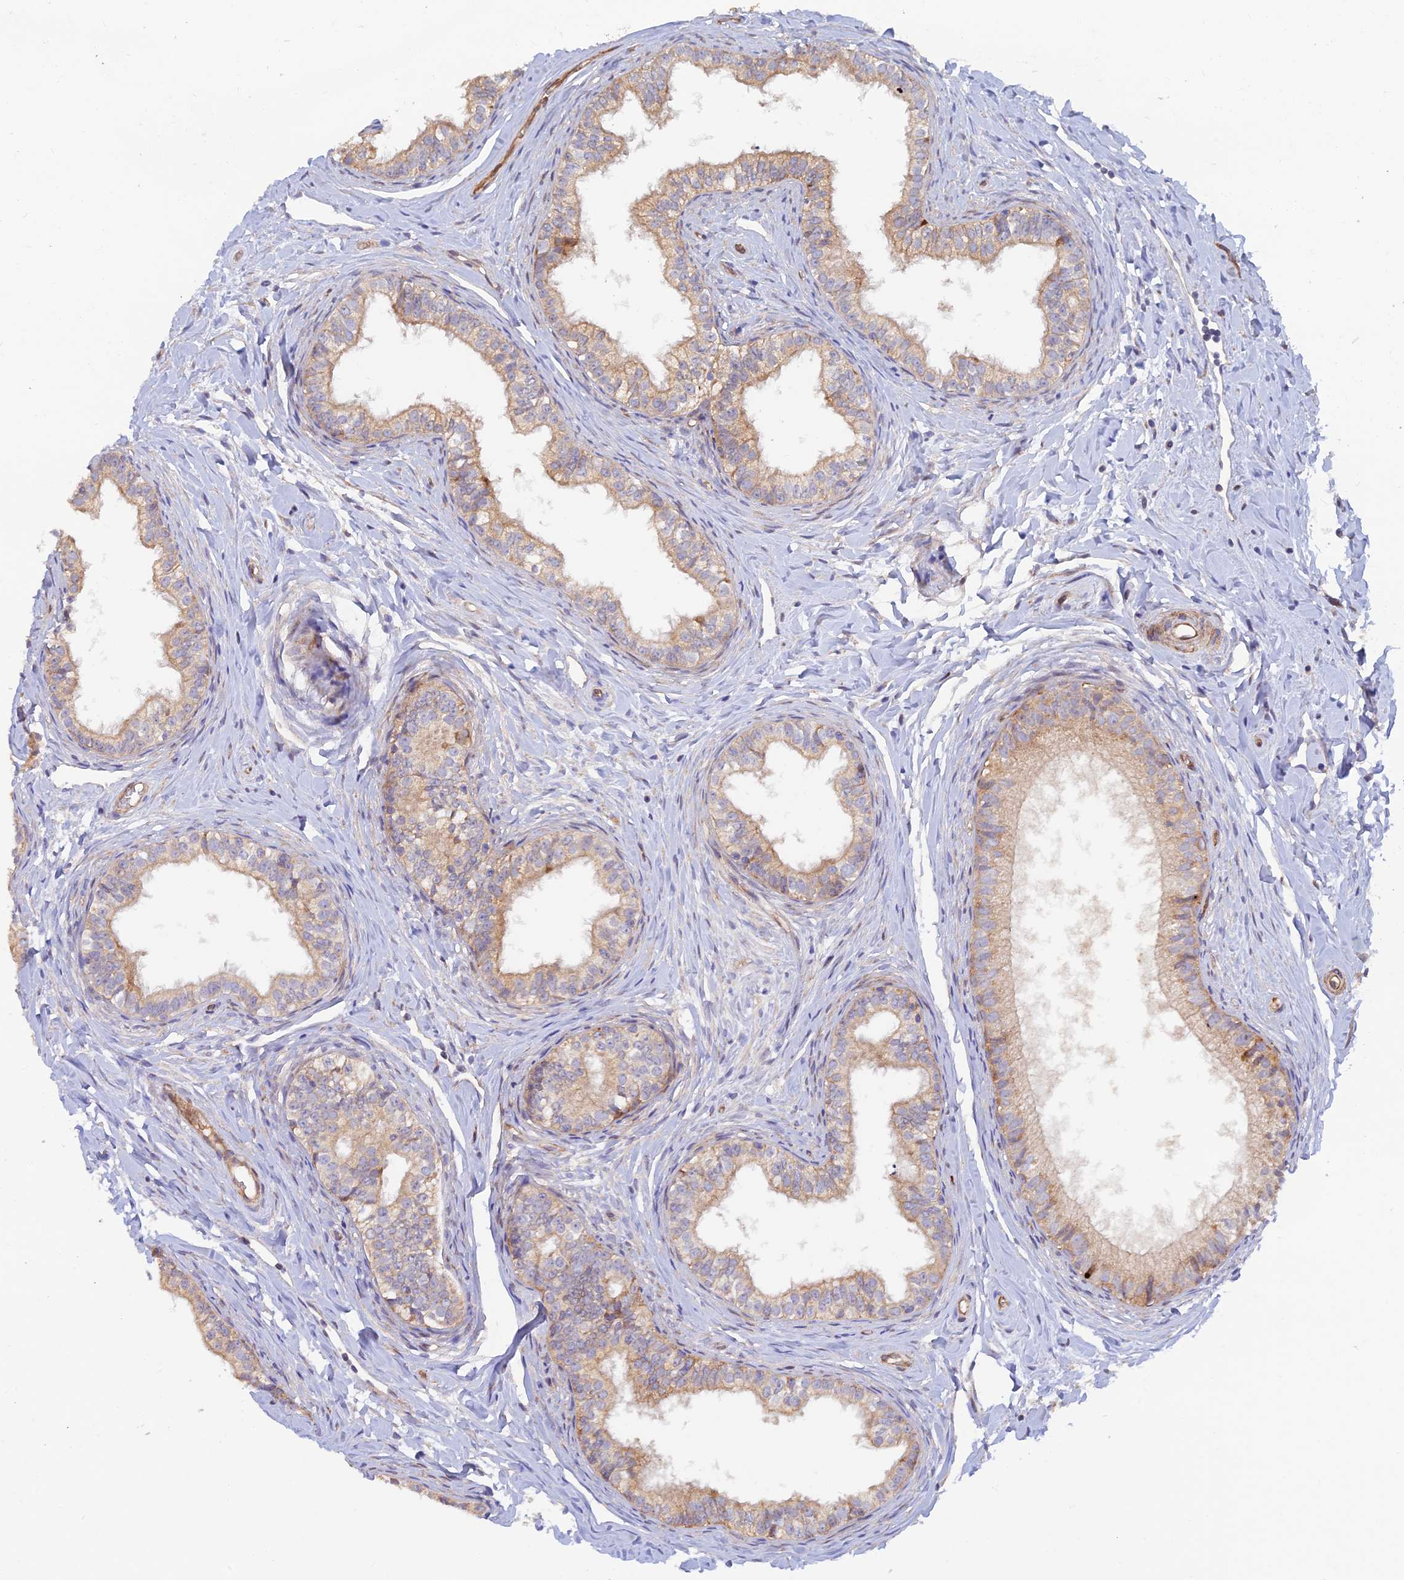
{"staining": {"intensity": "weak", "quantity": "25%-75%", "location": "cytoplasmic/membranous"}, "tissue": "epididymis", "cell_type": "Glandular cells", "image_type": "normal", "snomed": [{"axis": "morphology", "description": "Normal tissue, NOS"}, {"axis": "topography", "description": "Epididymis"}], "caption": "DAB (3,3'-diaminobenzidine) immunohistochemical staining of normal human epididymis displays weak cytoplasmic/membranous protein staining in approximately 25%-75% of glandular cells.", "gene": "GMCL1", "patient": {"sex": "male", "age": 34}}